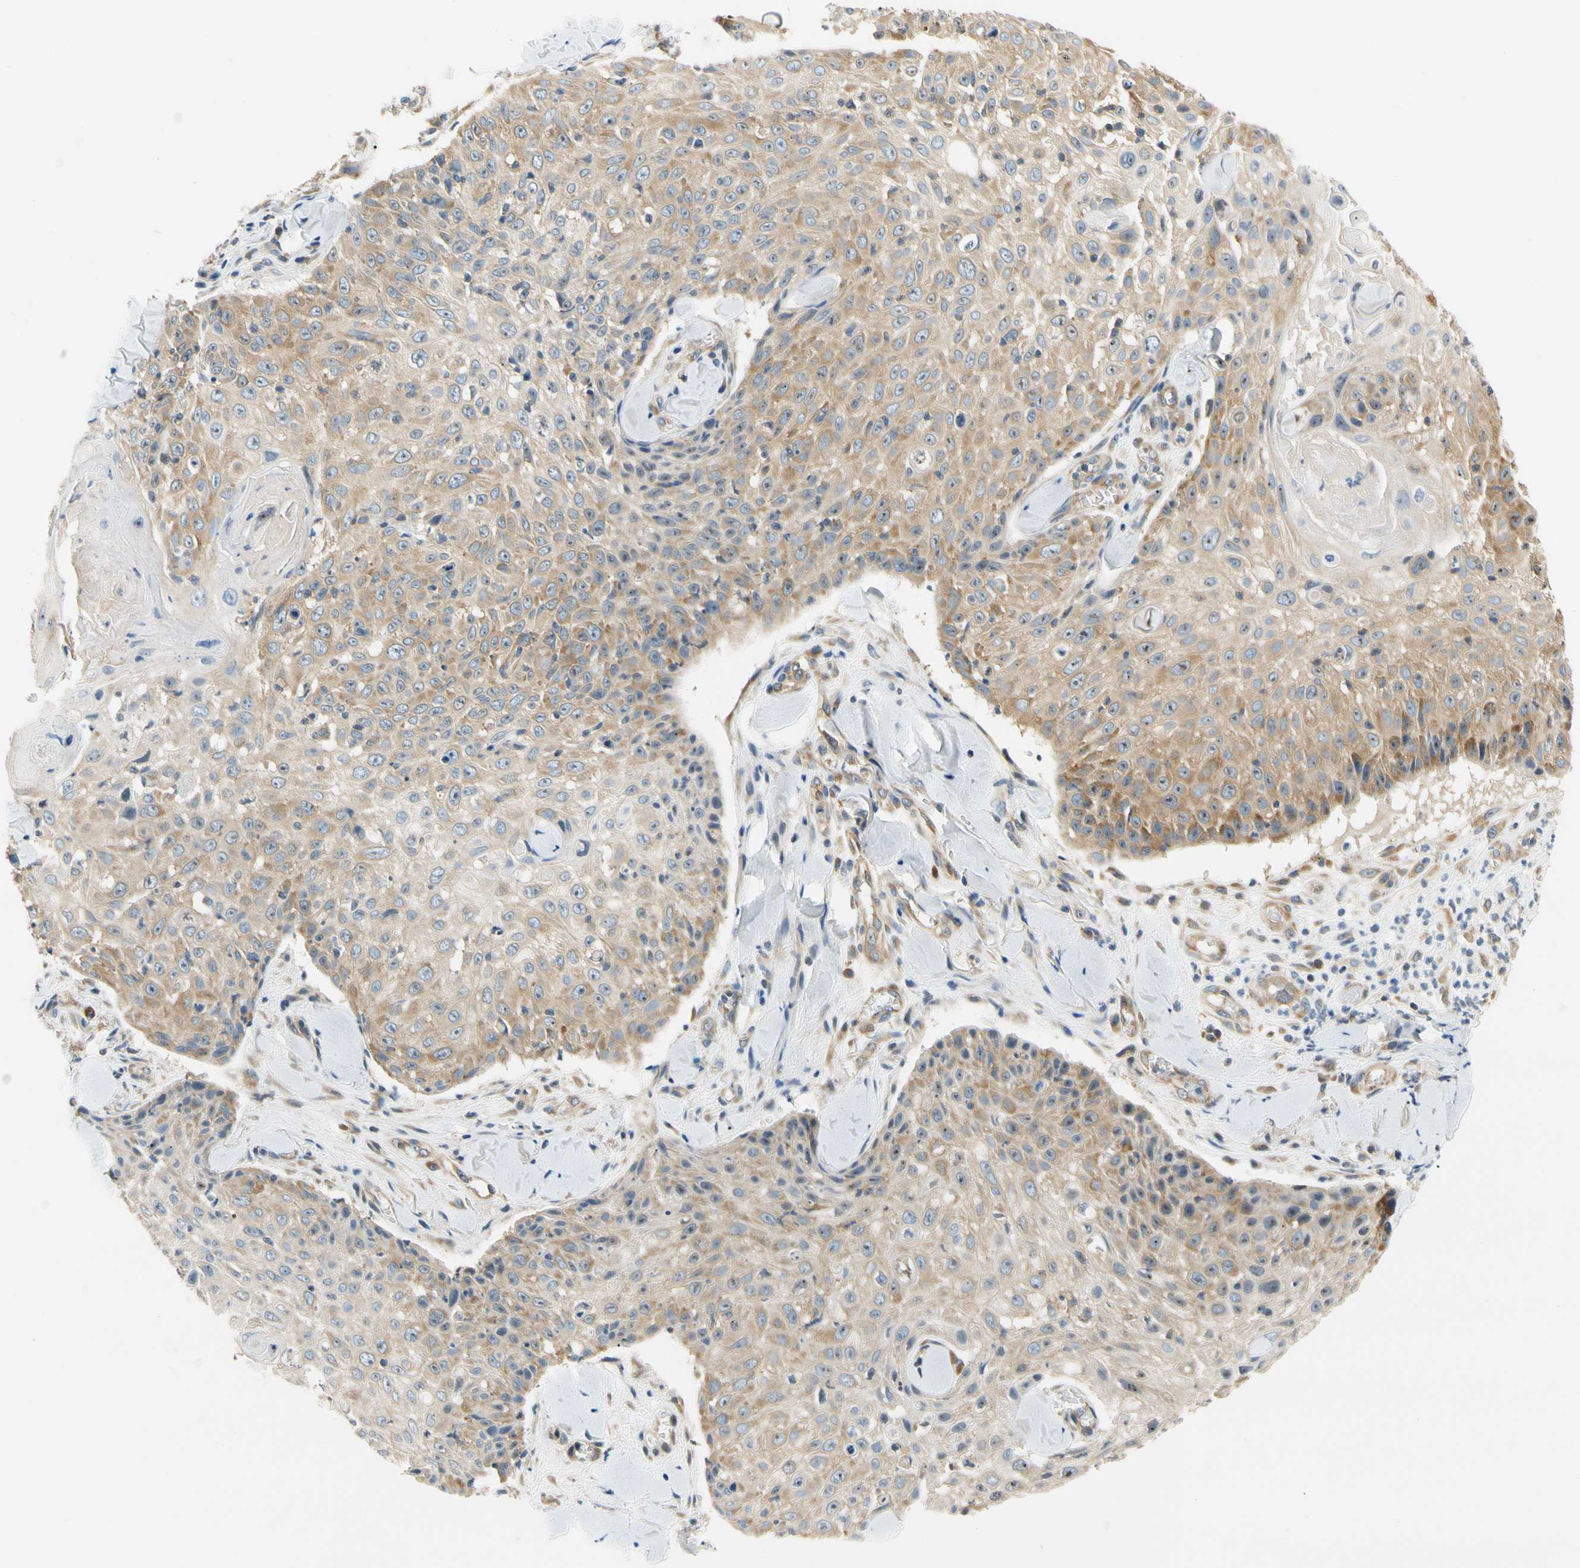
{"staining": {"intensity": "weak", "quantity": ">75%", "location": "cytoplasmic/membranous"}, "tissue": "skin cancer", "cell_type": "Tumor cells", "image_type": "cancer", "snomed": [{"axis": "morphology", "description": "Squamous cell carcinoma, NOS"}, {"axis": "topography", "description": "Skin"}], "caption": "An image showing weak cytoplasmic/membranous staining in about >75% of tumor cells in skin cancer, as visualized by brown immunohistochemical staining.", "gene": "LRRC47", "patient": {"sex": "male", "age": 86}}